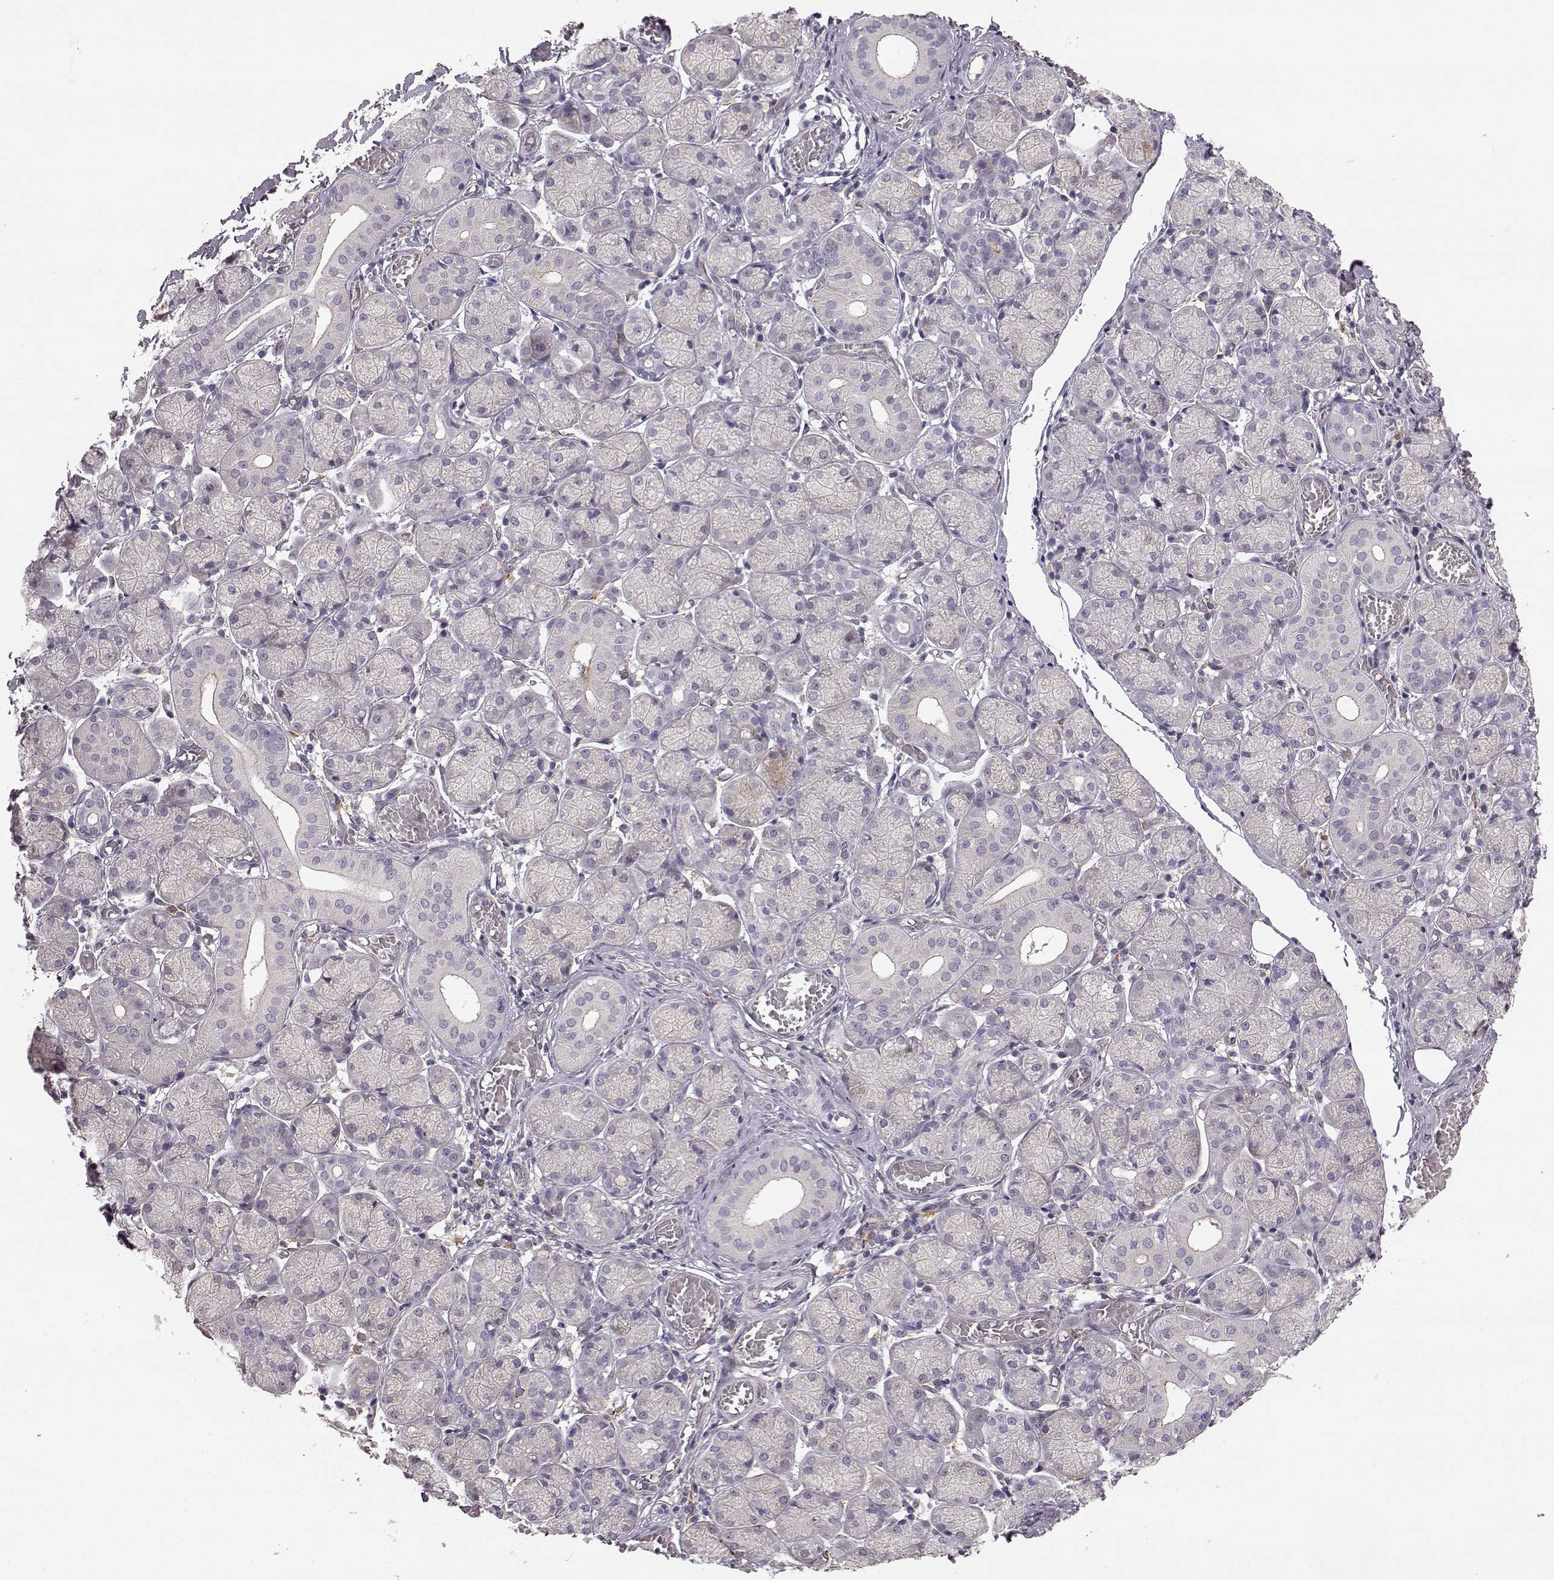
{"staining": {"intensity": "negative", "quantity": "none", "location": "none"}, "tissue": "salivary gland", "cell_type": "Glandular cells", "image_type": "normal", "snomed": [{"axis": "morphology", "description": "Normal tissue, NOS"}, {"axis": "topography", "description": "Salivary gland"}, {"axis": "topography", "description": "Peripheral nerve tissue"}], "caption": "Unremarkable salivary gland was stained to show a protein in brown. There is no significant staining in glandular cells.", "gene": "GHR", "patient": {"sex": "female", "age": 24}}